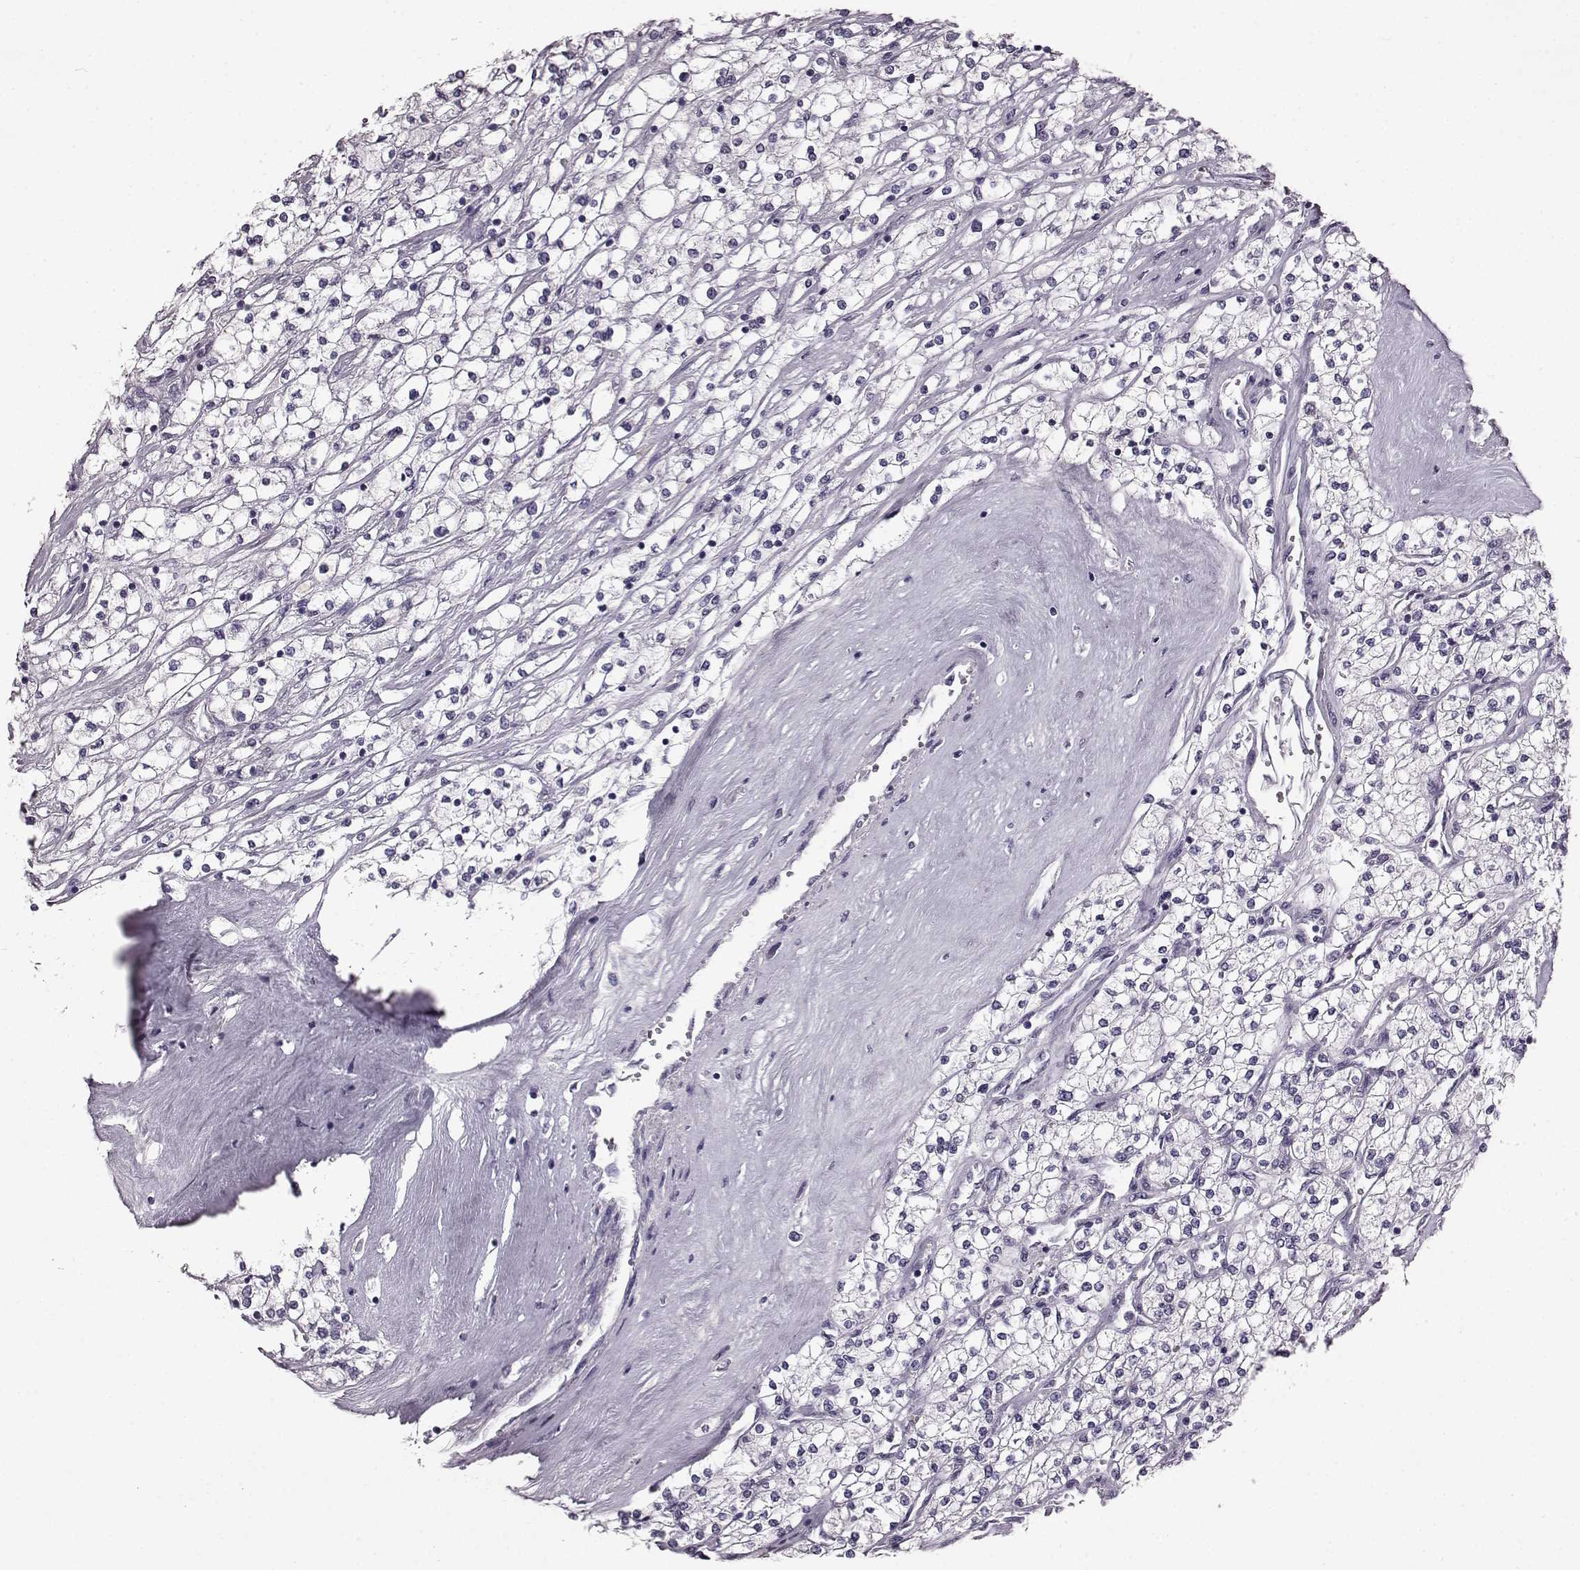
{"staining": {"intensity": "negative", "quantity": "none", "location": "none"}, "tissue": "renal cancer", "cell_type": "Tumor cells", "image_type": "cancer", "snomed": [{"axis": "morphology", "description": "Adenocarcinoma, NOS"}, {"axis": "topography", "description": "Kidney"}], "caption": "DAB immunohistochemical staining of renal cancer (adenocarcinoma) shows no significant staining in tumor cells.", "gene": "ODAD4", "patient": {"sex": "male", "age": 80}}